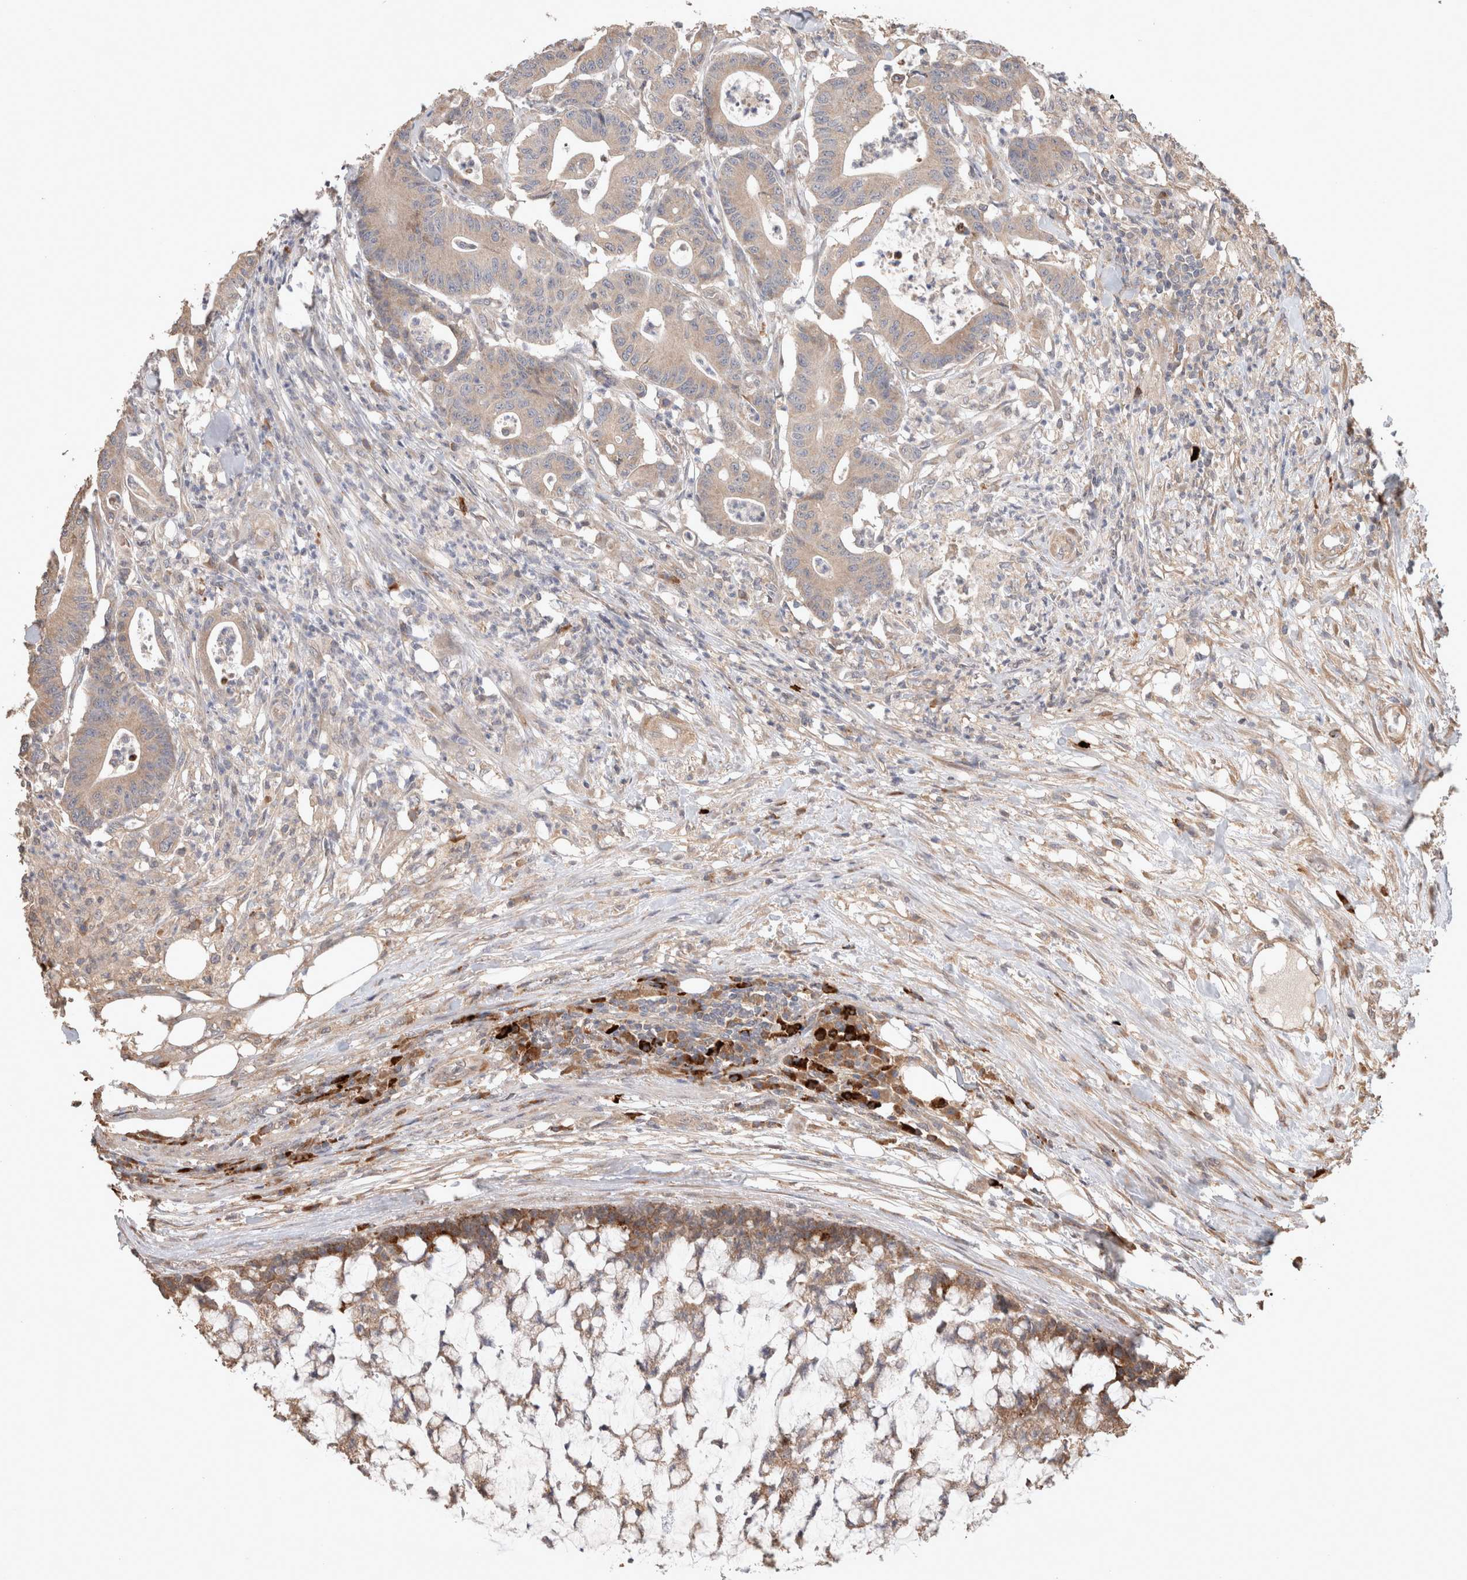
{"staining": {"intensity": "moderate", "quantity": "25%-75%", "location": "cytoplasmic/membranous"}, "tissue": "colorectal cancer", "cell_type": "Tumor cells", "image_type": "cancer", "snomed": [{"axis": "morphology", "description": "Adenocarcinoma, NOS"}, {"axis": "topography", "description": "Colon"}], "caption": "Adenocarcinoma (colorectal) stained with DAB immunohistochemistry exhibits medium levels of moderate cytoplasmic/membranous expression in approximately 25%-75% of tumor cells. (Brightfield microscopy of DAB IHC at high magnification).", "gene": "HROB", "patient": {"sex": "female", "age": 84}}